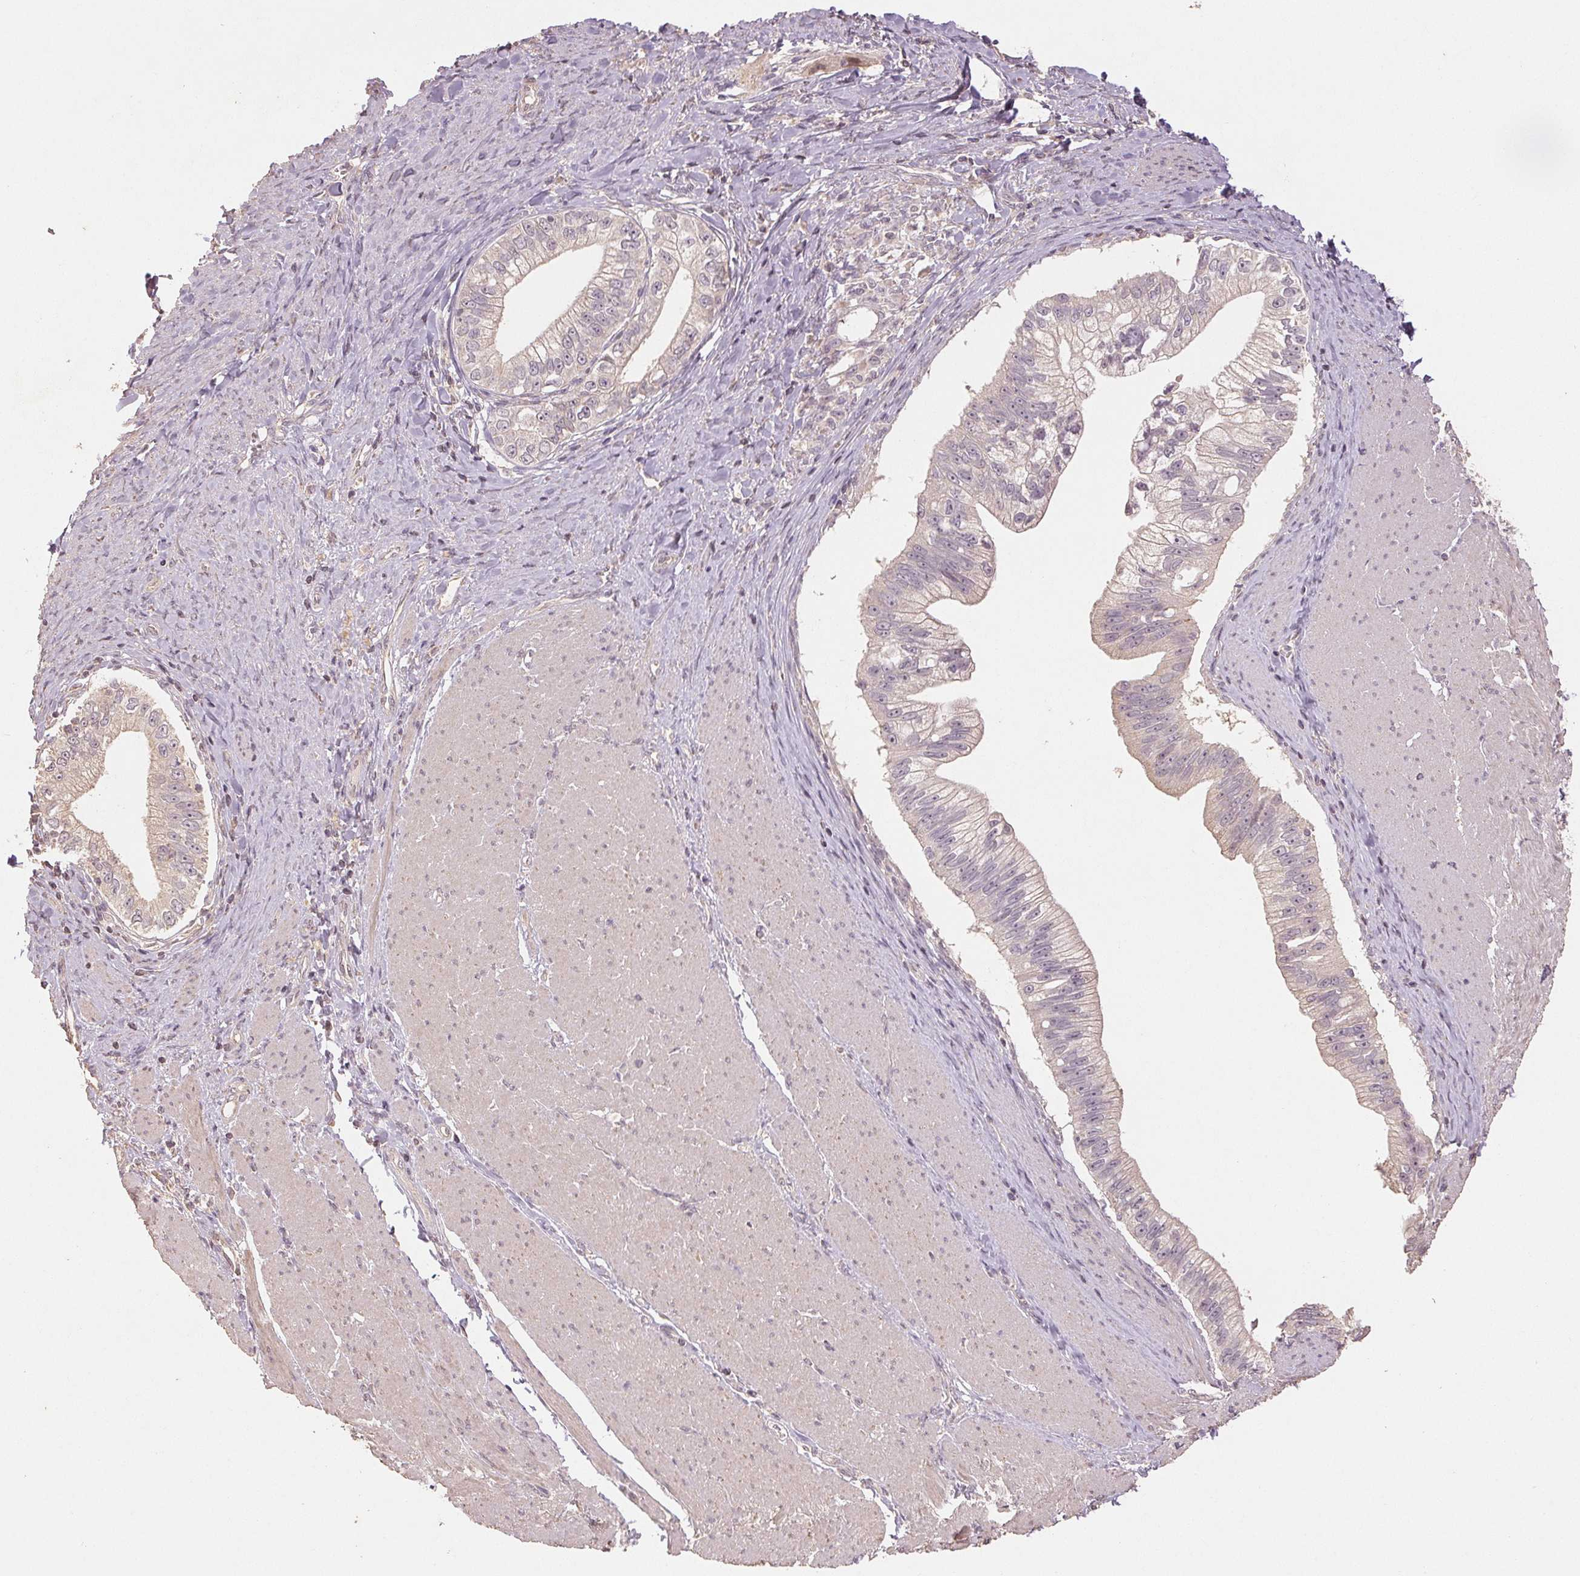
{"staining": {"intensity": "negative", "quantity": "none", "location": "none"}, "tissue": "pancreatic cancer", "cell_type": "Tumor cells", "image_type": "cancer", "snomed": [{"axis": "morphology", "description": "Adenocarcinoma, NOS"}, {"axis": "topography", "description": "Pancreas"}], "caption": "The micrograph displays no staining of tumor cells in adenocarcinoma (pancreatic). Brightfield microscopy of immunohistochemistry (IHC) stained with DAB (brown) and hematoxylin (blue), captured at high magnification.", "gene": "COX14", "patient": {"sex": "male", "age": 70}}